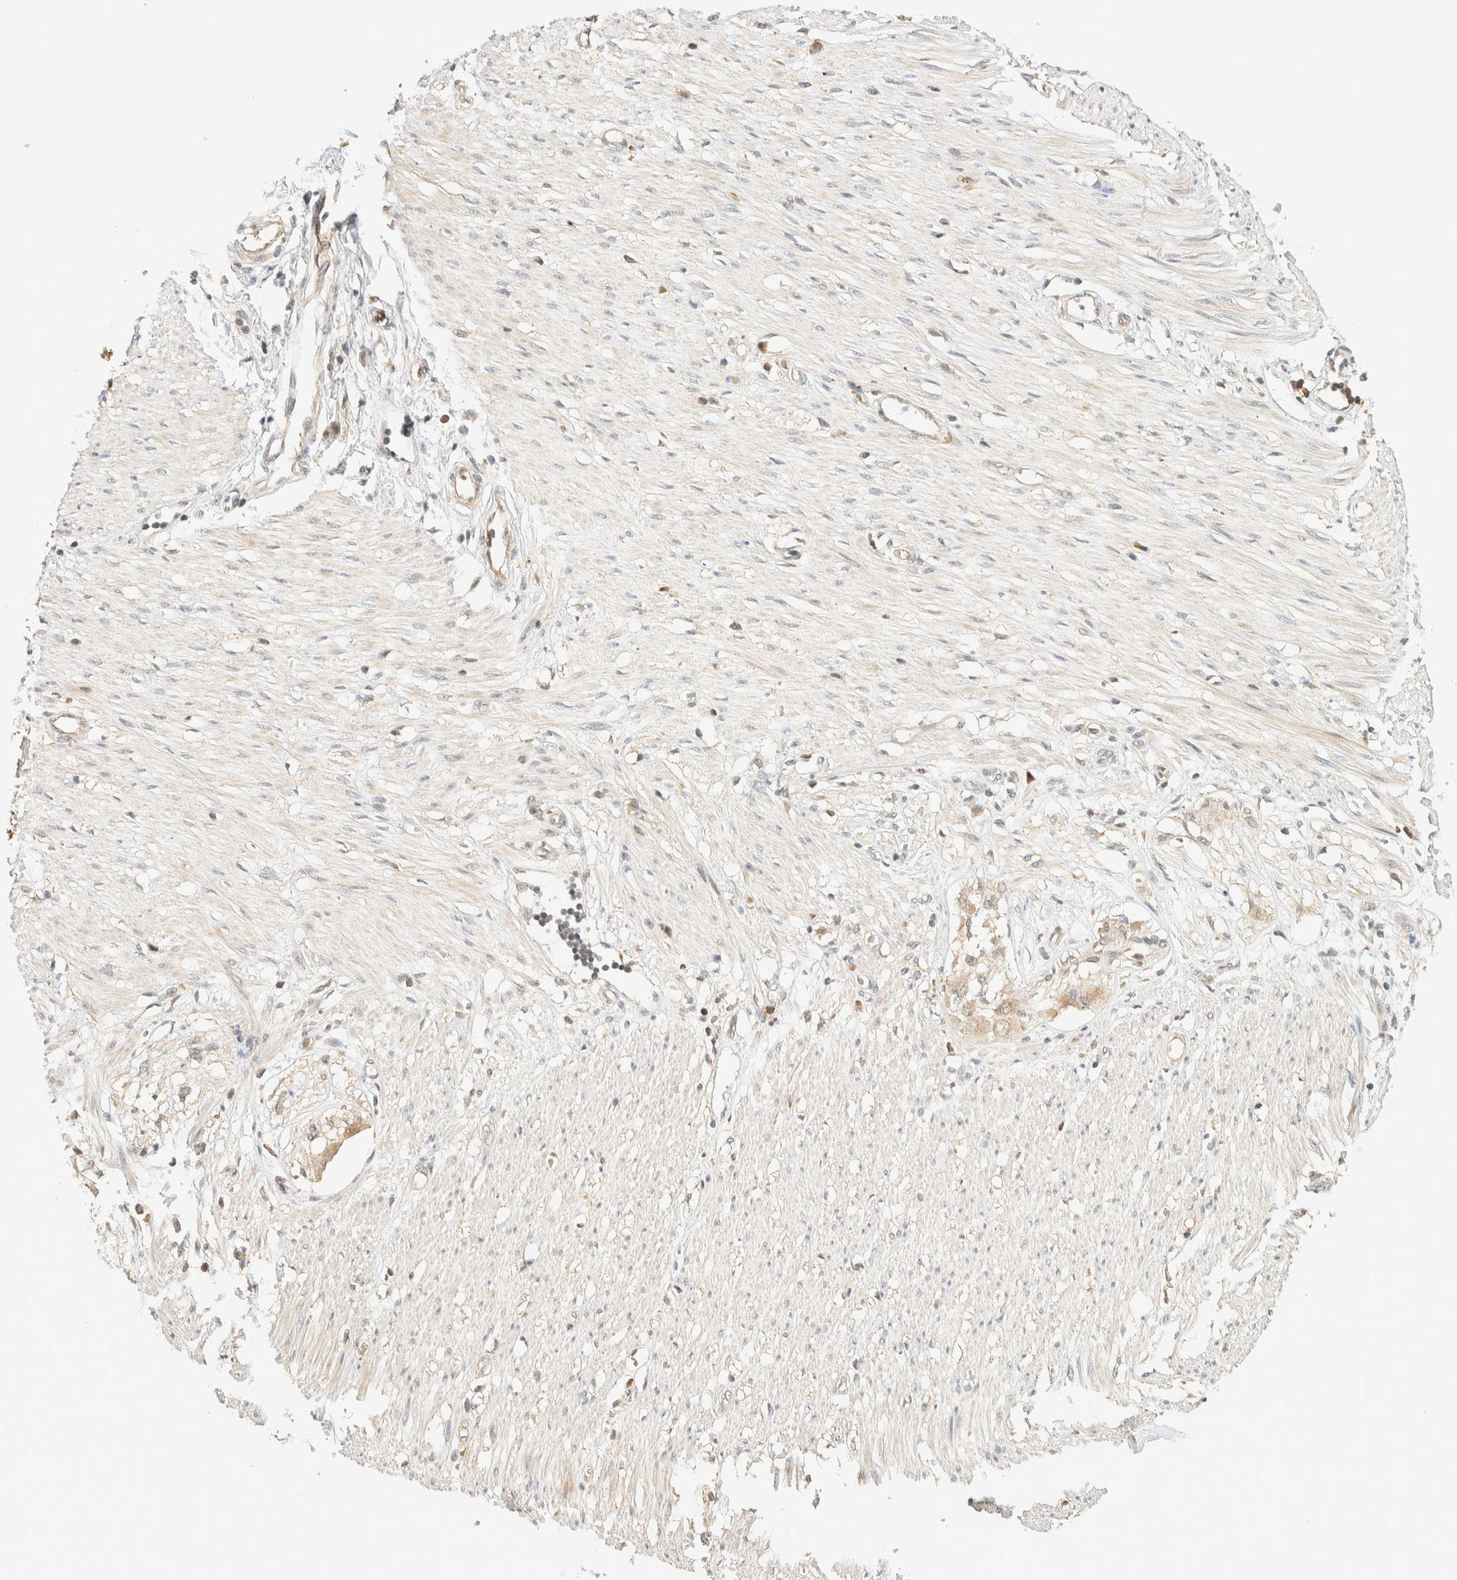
{"staining": {"intensity": "weak", "quantity": ">75%", "location": "cytoplasmic/membranous"}, "tissue": "soft tissue", "cell_type": "Fibroblasts", "image_type": "normal", "snomed": [{"axis": "morphology", "description": "Normal tissue, NOS"}, {"axis": "morphology", "description": "Adenocarcinoma, NOS"}, {"axis": "topography", "description": "Colon"}, {"axis": "topography", "description": "Peripheral nerve tissue"}], "caption": "Fibroblasts reveal low levels of weak cytoplasmic/membranous expression in approximately >75% of cells in normal human soft tissue.", "gene": "ZBTB34", "patient": {"sex": "male", "age": 14}}